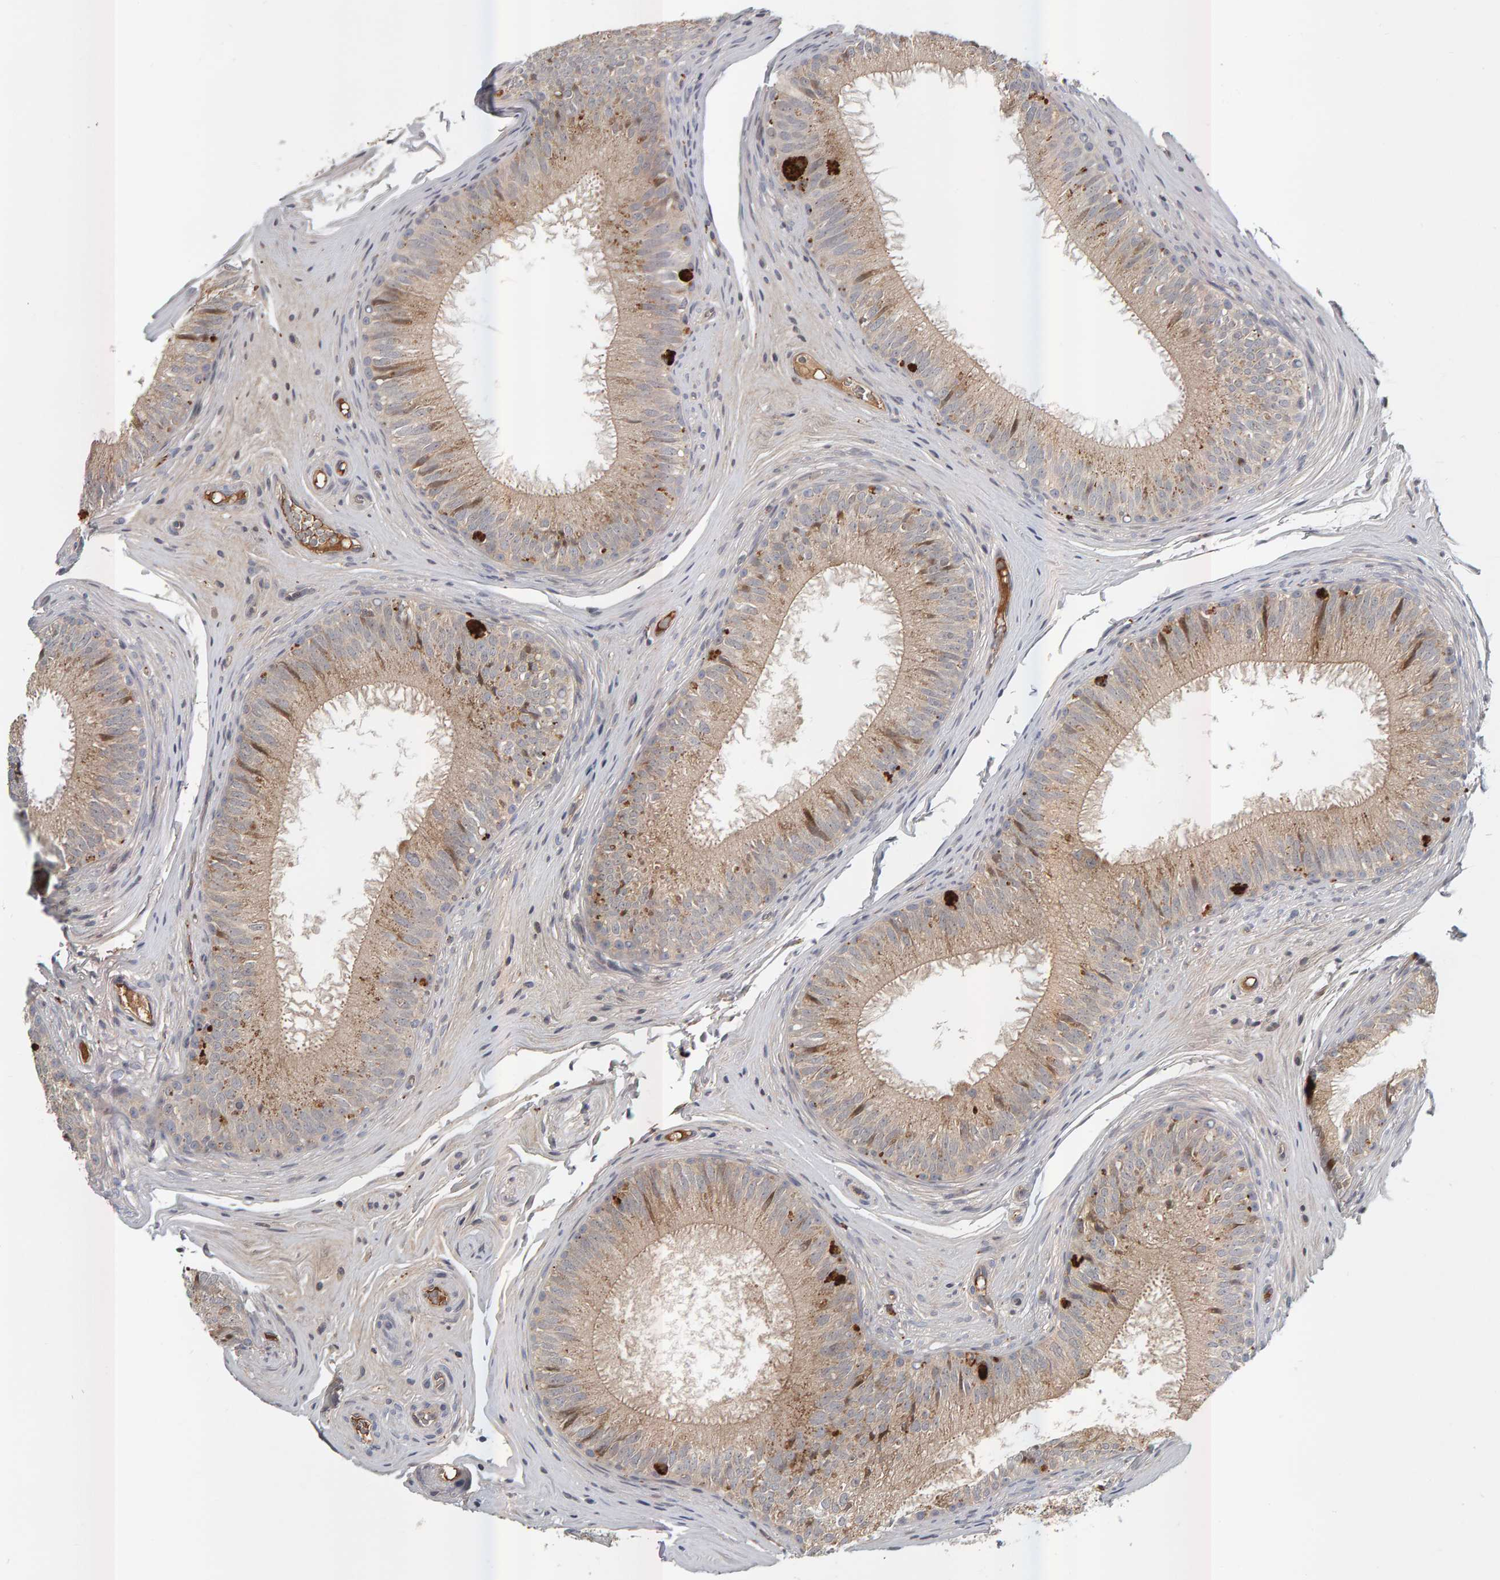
{"staining": {"intensity": "moderate", "quantity": "25%-75%", "location": "cytoplasmic/membranous"}, "tissue": "epididymis", "cell_type": "Glandular cells", "image_type": "normal", "snomed": [{"axis": "morphology", "description": "Normal tissue, NOS"}, {"axis": "topography", "description": "Epididymis"}], "caption": "Protein expression analysis of benign human epididymis reveals moderate cytoplasmic/membranous staining in approximately 25%-75% of glandular cells.", "gene": "ZNF160", "patient": {"sex": "male", "age": 32}}